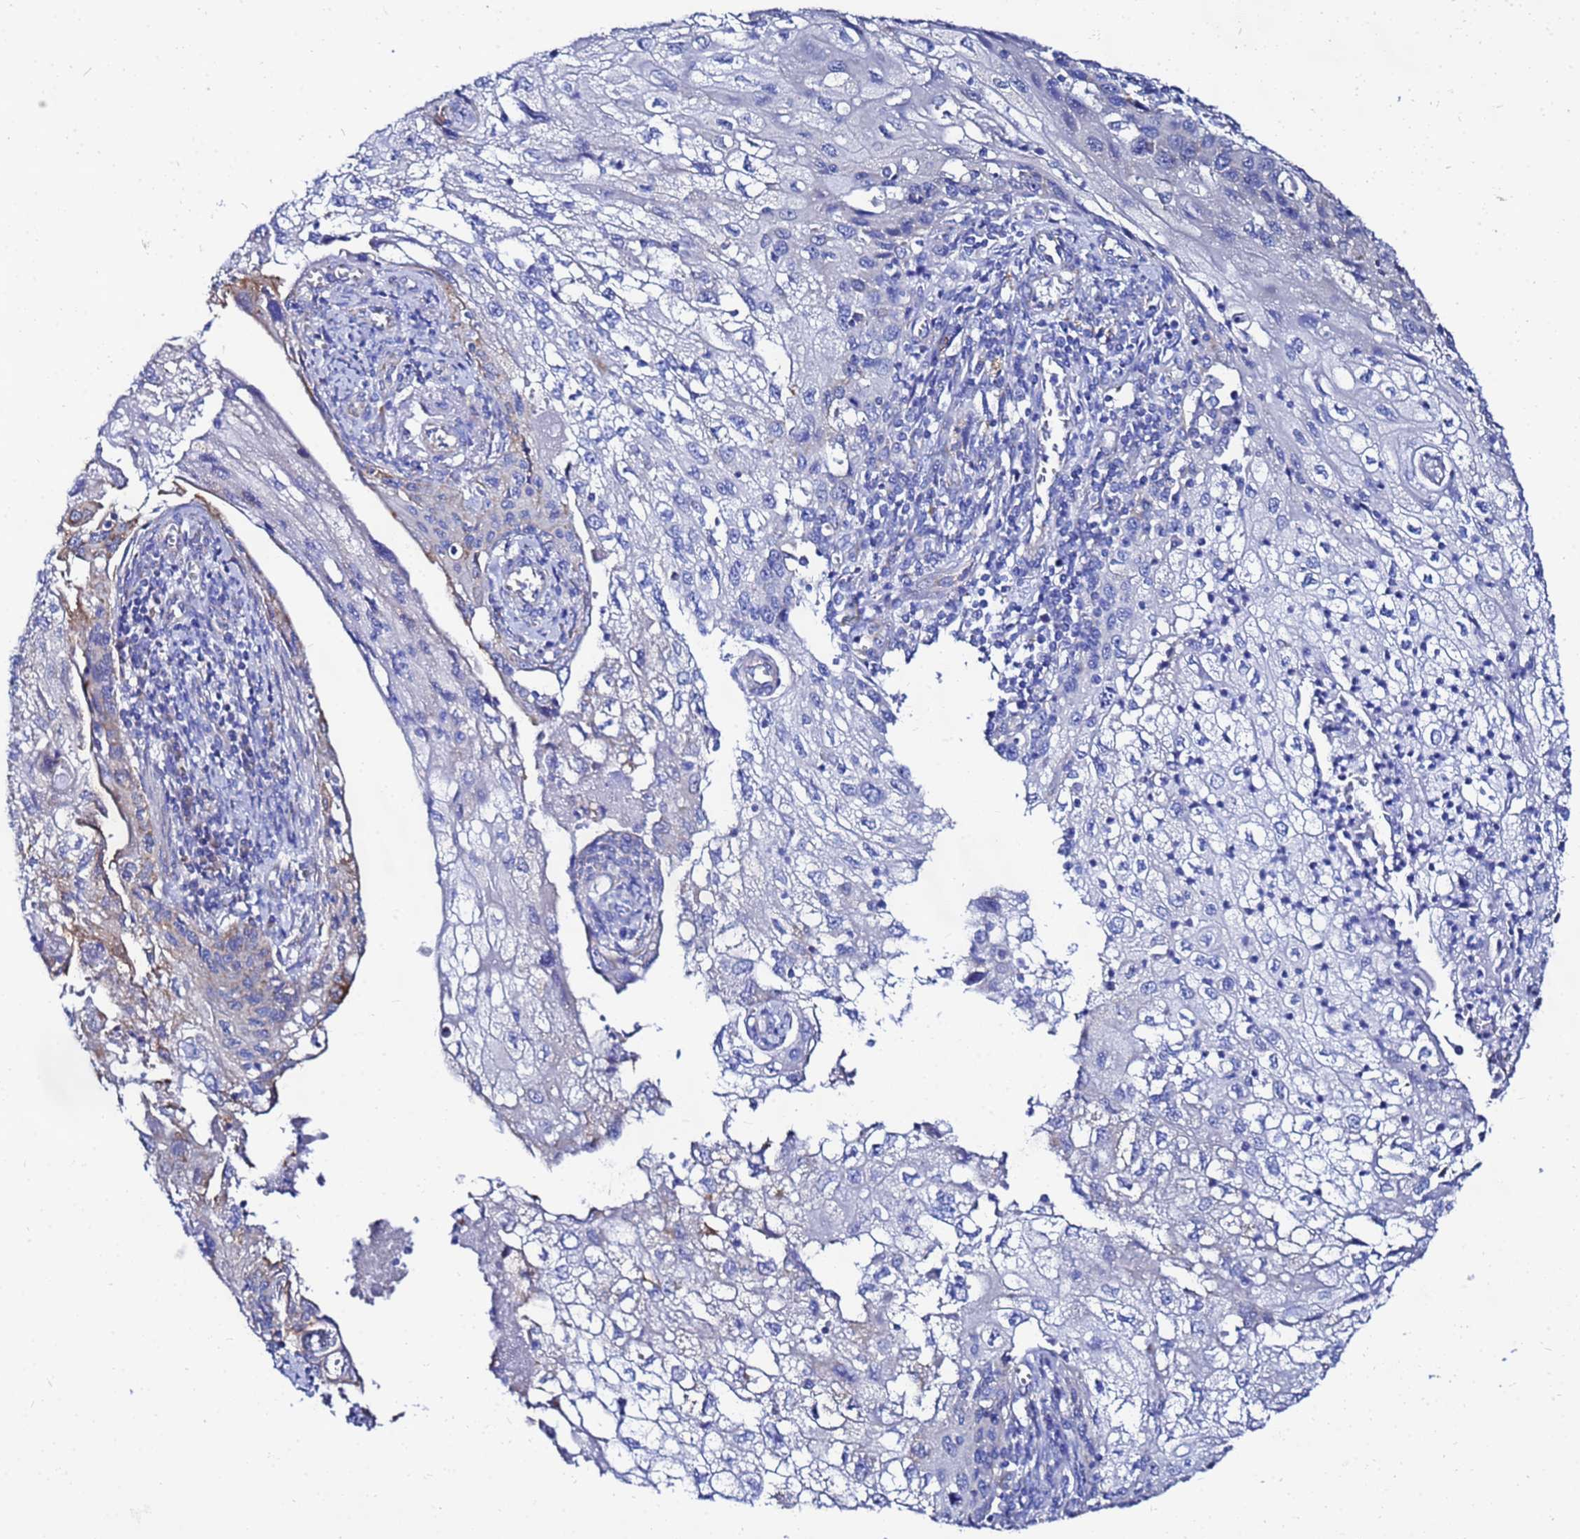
{"staining": {"intensity": "moderate", "quantity": "25%-75%", "location": "cytoplasmic/membranous"}, "tissue": "cervical cancer", "cell_type": "Tumor cells", "image_type": "cancer", "snomed": [{"axis": "morphology", "description": "Squamous cell carcinoma, NOS"}, {"axis": "topography", "description": "Cervix"}], "caption": "IHC of human squamous cell carcinoma (cervical) reveals medium levels of moderate cytoplasmic/membranous staining in approximately 25%-75% of tumor cells.", "gene": "FAHD2A", "patient": {"sex": "female", "age": 67}}